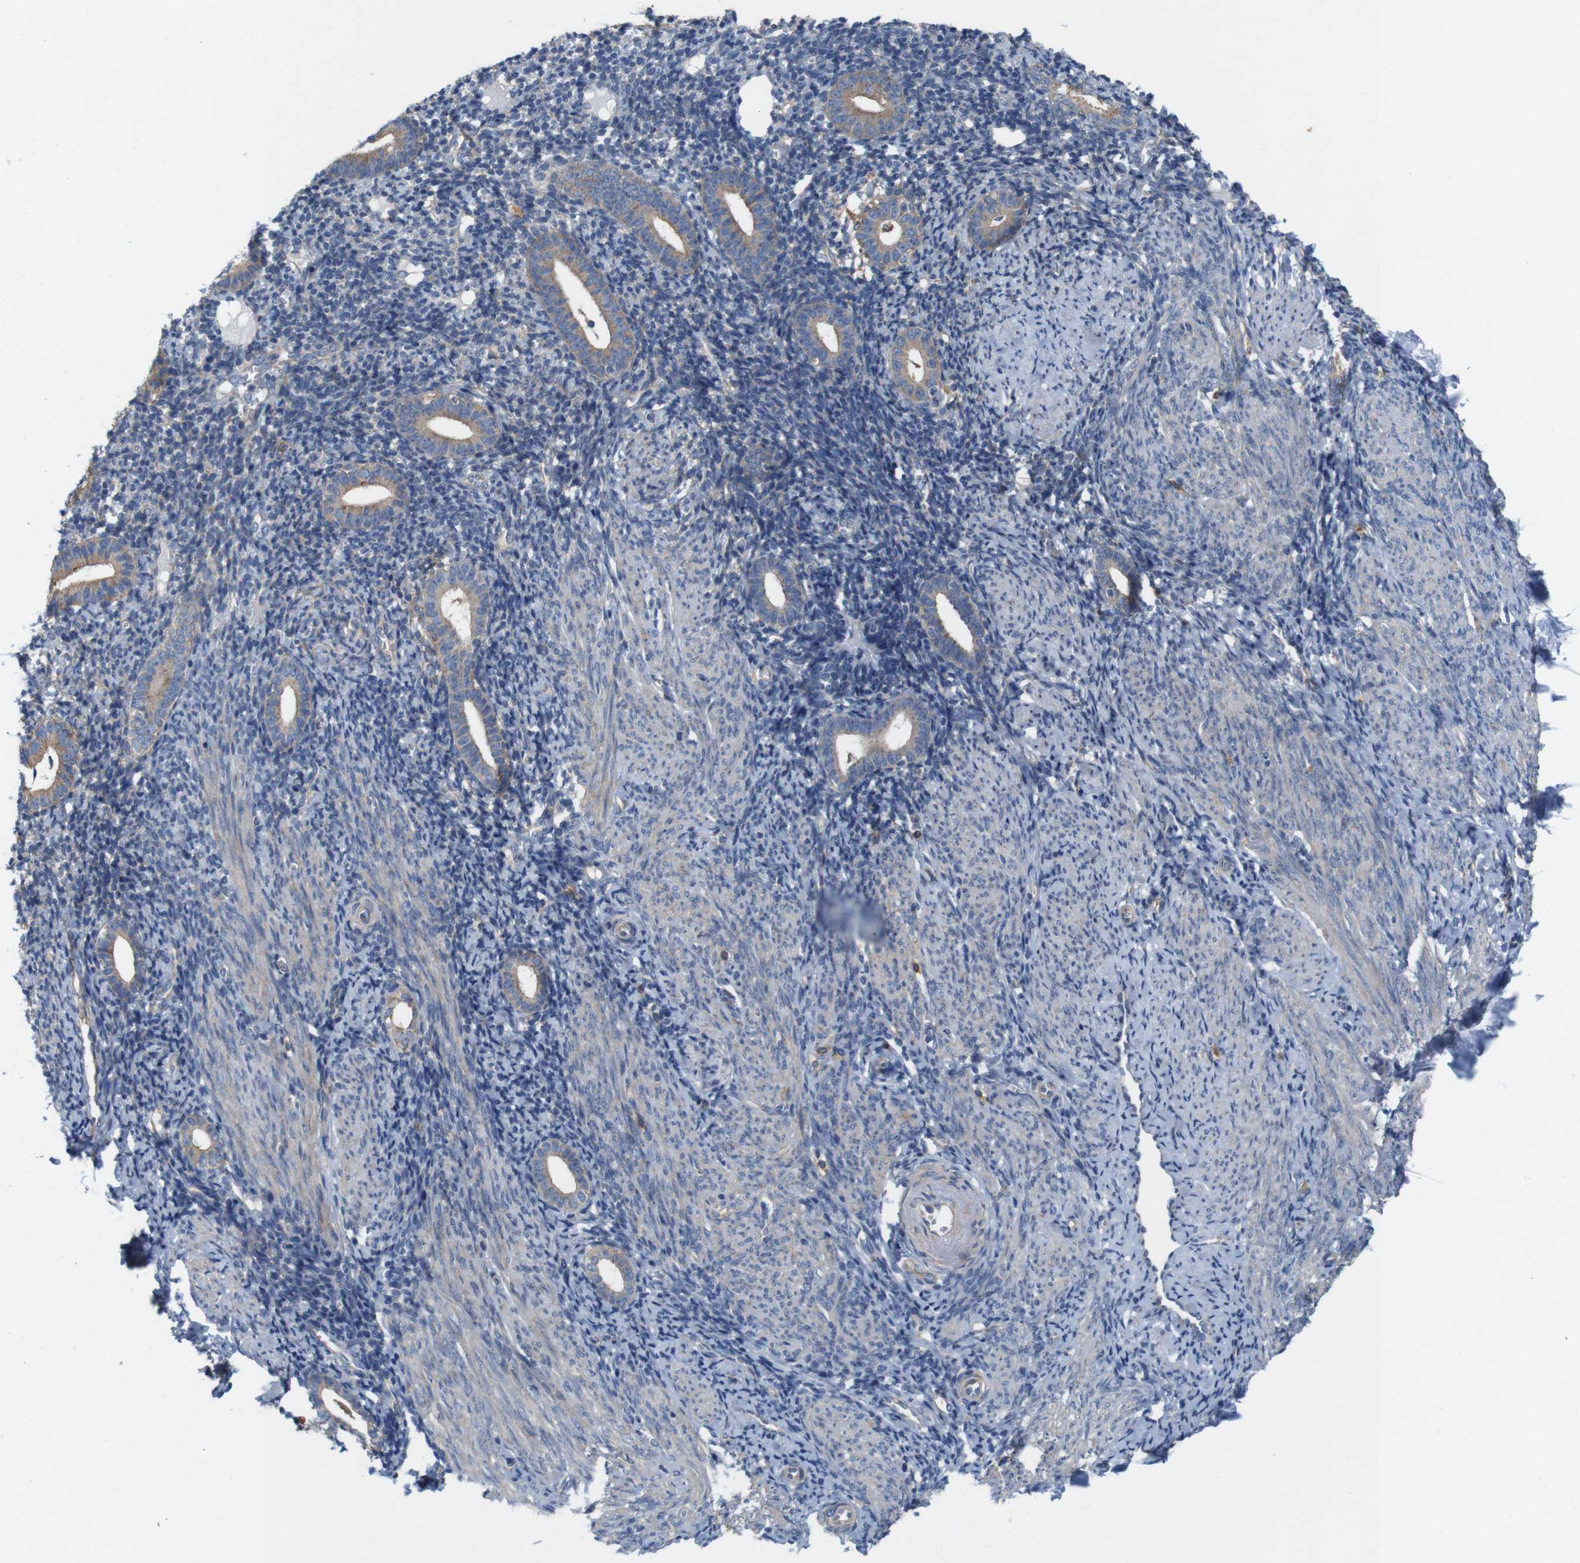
{"staining": {"intensity": "negative", "quantity": "none", "location": "none"}, "tissue": "endometrium", "cell_type": "Cells in endometrial stroma", "image_type": "normal", "snomed": [{"axis": "morphology", "description": "Normal tissue, NOS"}, {"axis": "topography", "description": "Endometrium"}], "caption": "A high-resolution histopathology image shows immunohistochemistry (IHC) staining of benign endometrium, which shows no significant expression in cells in endometrial stroma.", "gene": "SIGLEC8", "patient": {"sex": "female", "age": 50}}